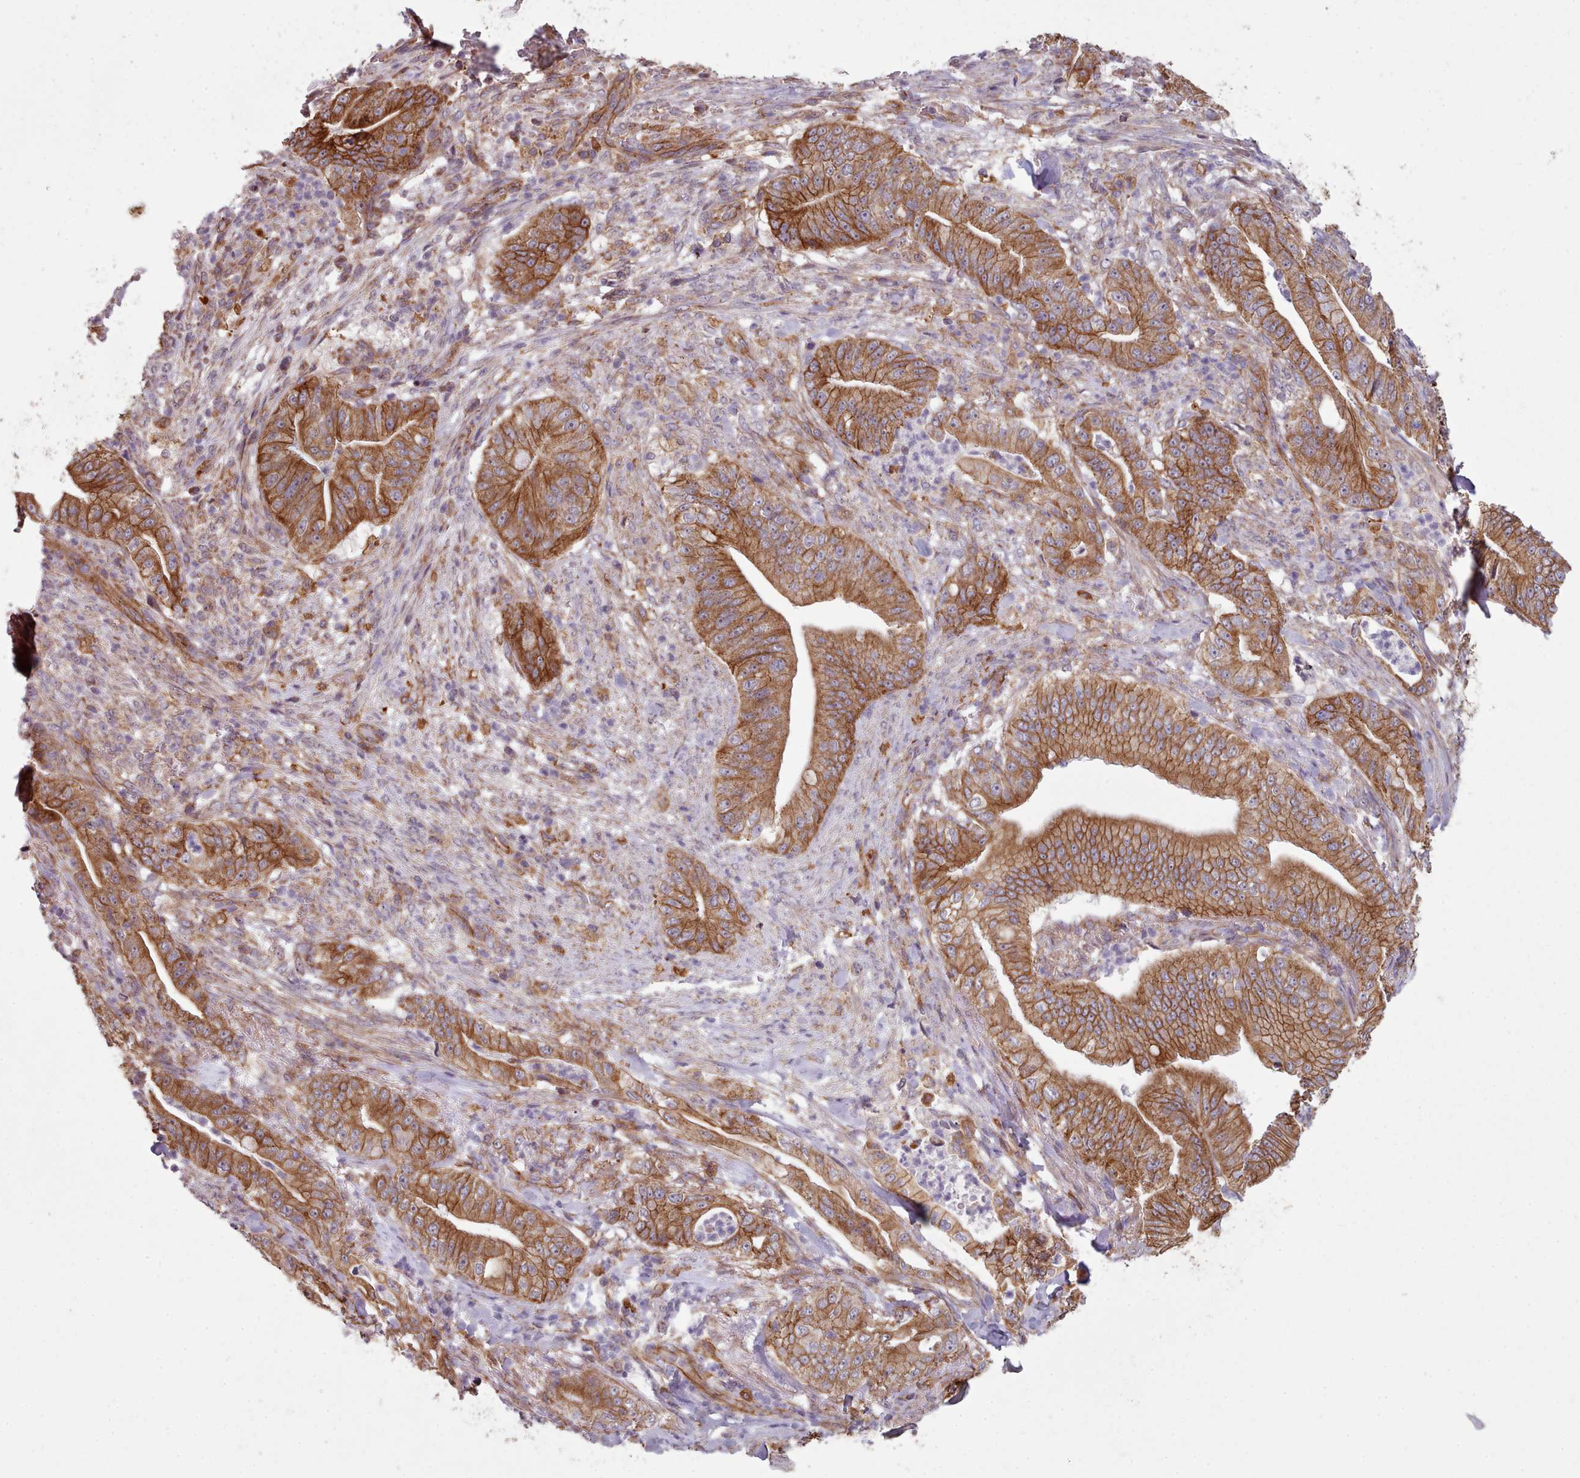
{"staining": {"intensity": "strong", "quantity": ">75%", "location": "cytoplasmic/membranous"}, "tissue": "pancreatic cancer", "cell_type": "Tumor cells", "image_type": "cancer", "snomed": [{"axis": "morphology", "description": "Adenocarcinoma, NOS"}, {"axis": "topography", "description": "Pancreas"}], "caption": "Strong cytoplasmic/membranous staining is appreciated in approximately >75% of tumor cells in pancreatic cancer.", "gene": "MRPL46", "patient": {"sex": "male", "age": 71}}